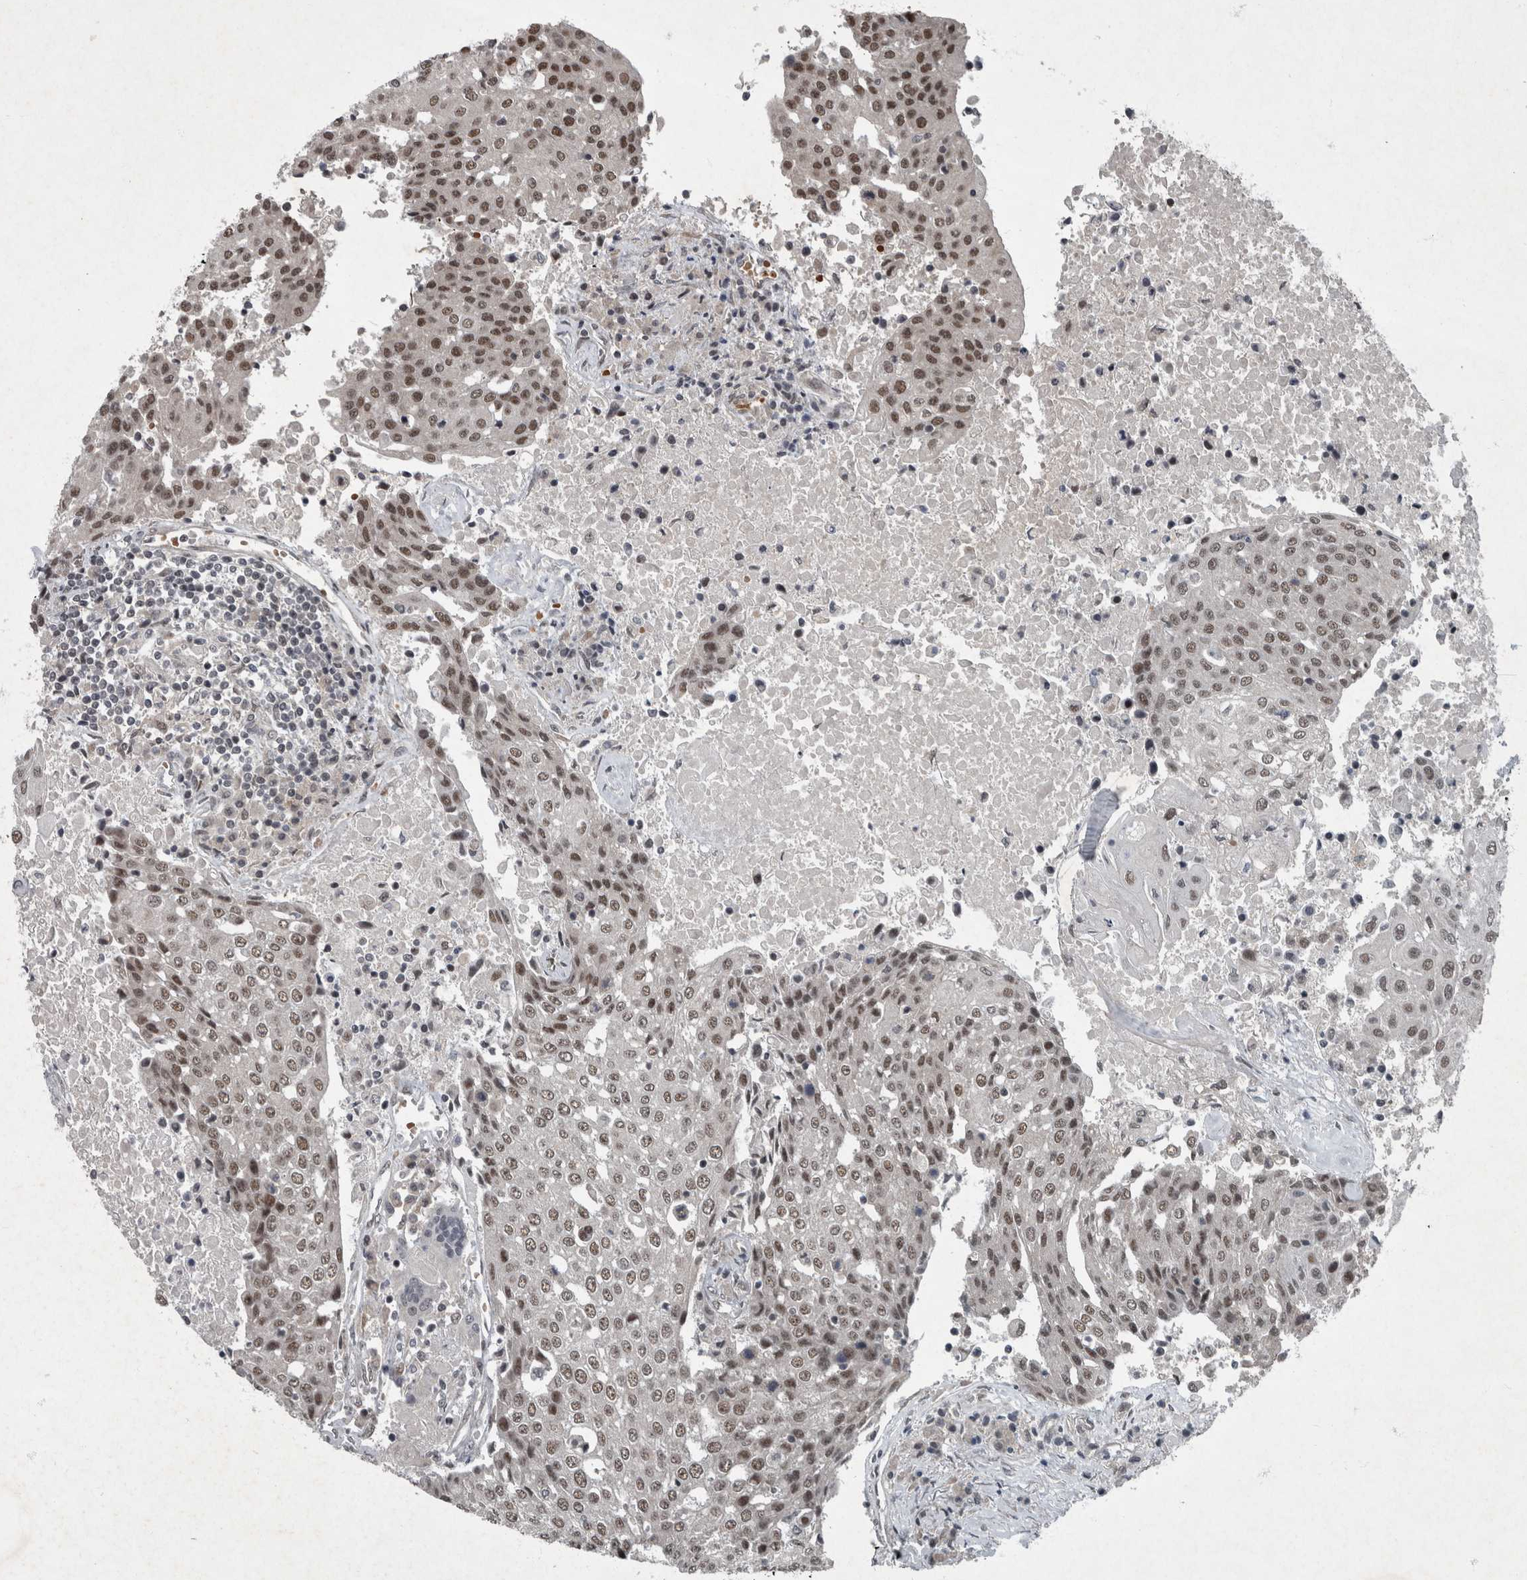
{"staining": {"intensity": "moderate", "quantity": ">75%", "location": "nuclear"}, "tissue": "urothelial cancer", "cell_type": "Tumor cells", "image_type": "cancer", "snomed": [{"axis": "morphology", "description": "Urothelial carcinoma, High grade"}, {"axis": "topography", "description": "Urinary bladder"}], "caption": "The immunohistochemical stain labels moderate nuclear positivity in tumor cells of urothelial cancer tissue.", "gene": "WDR33", "patient": {"sex": "female", "age": 85}}